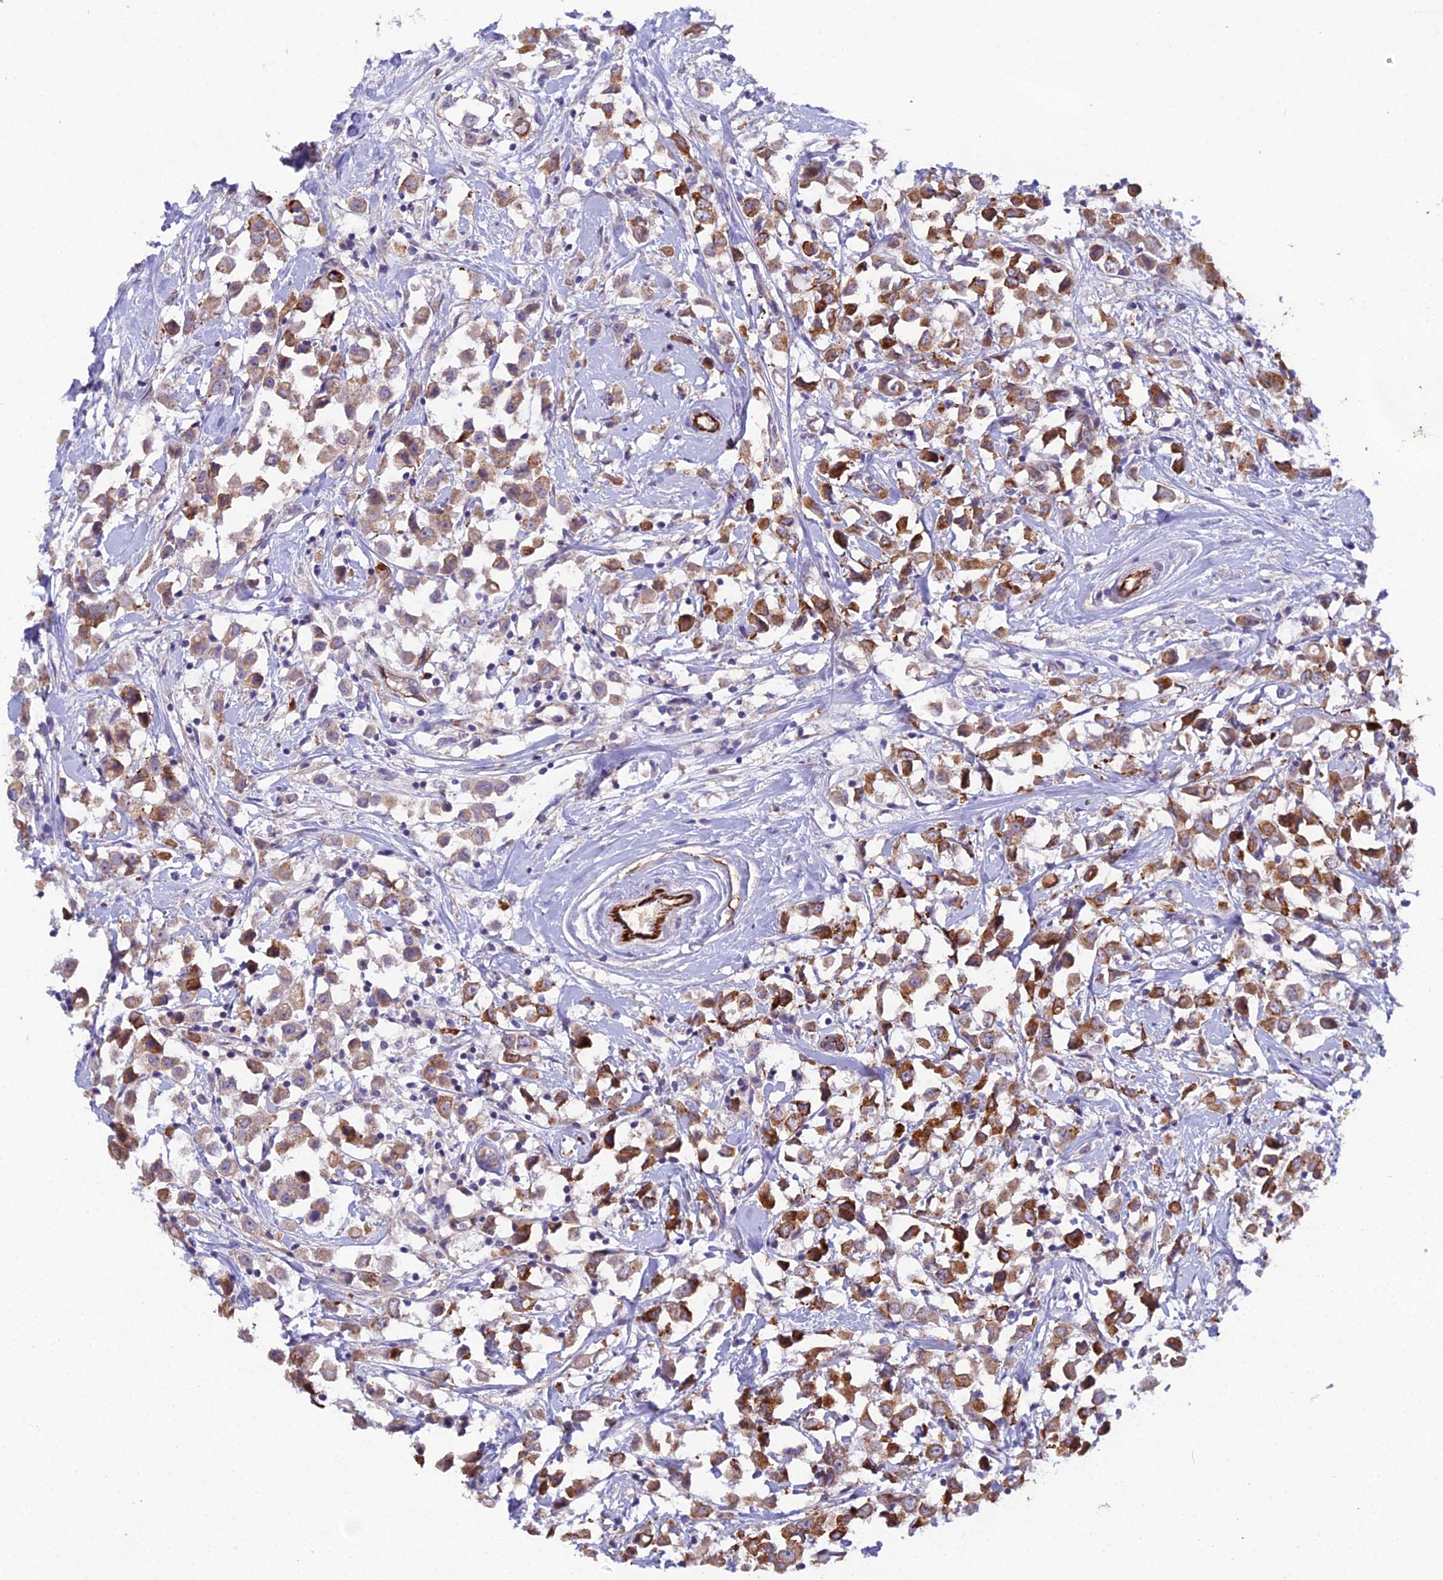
{"staining": {"intensity": "strong", "quantity": ">75%", "location": "cytoplasmic/membranous"}, "tissue": "breast cancer", "cell_type": "Tumor cells", "image_type": "cancer", "snomed": [{"axis": "morphology", "description": "Duct carcinoma"}, {"axis": "topography", "description": "Breast"}], "caption": "High-power microscopy captured an immunohistochemistry (IHC) photomicrograph of breast cancer (invasive ductal carcinoma), revealing strong cytoplasmic/membranous staining in about >75% of tumor cells.", "gene": "CFAP47", "patient": {"sex": "female", "age": 61}}